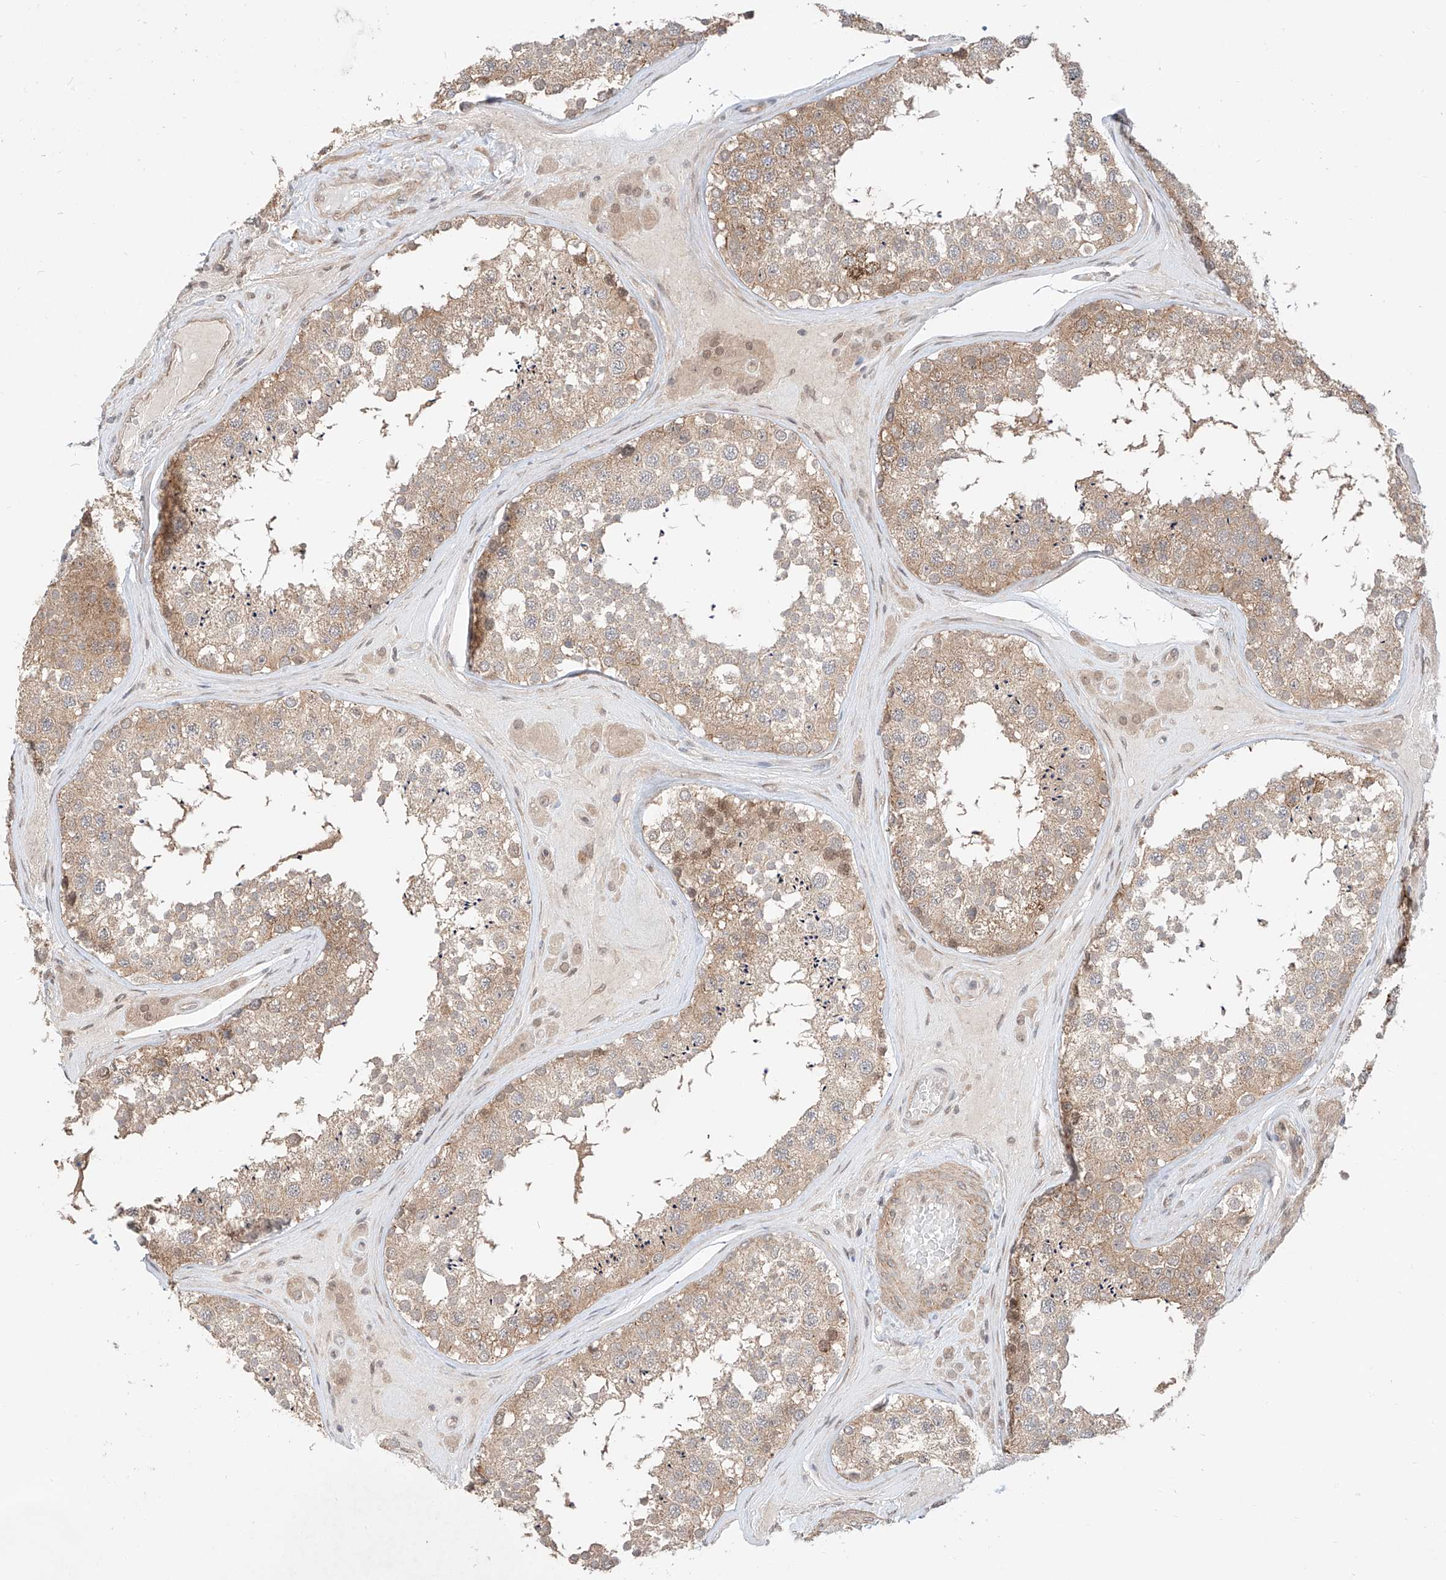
{"staining": {"intensity": "moderate", "quantity": ">75%", "location": "cytoplasmic/membranous"}, "tissue": "testis", "cell_type": "Cells in seminiferous ducts", "image_type": "normal", "snomed": [{"axis": "morphology", "description": "Normal tissue, NOS"}, {"axis": "topography", "description": "Testis"}], "caption": "IHC photomicrograph of normal testis: human testis stained using immunohistochemistry reveals medium levels of moderate protein expression localized specifically in the cytoplasmic/membranous of cells in seminiferous ducts, appearing as a cytoplasmic/membranous brown color.", "gene": "TSR2", "patient": {"sex": "male", "age": 46}}